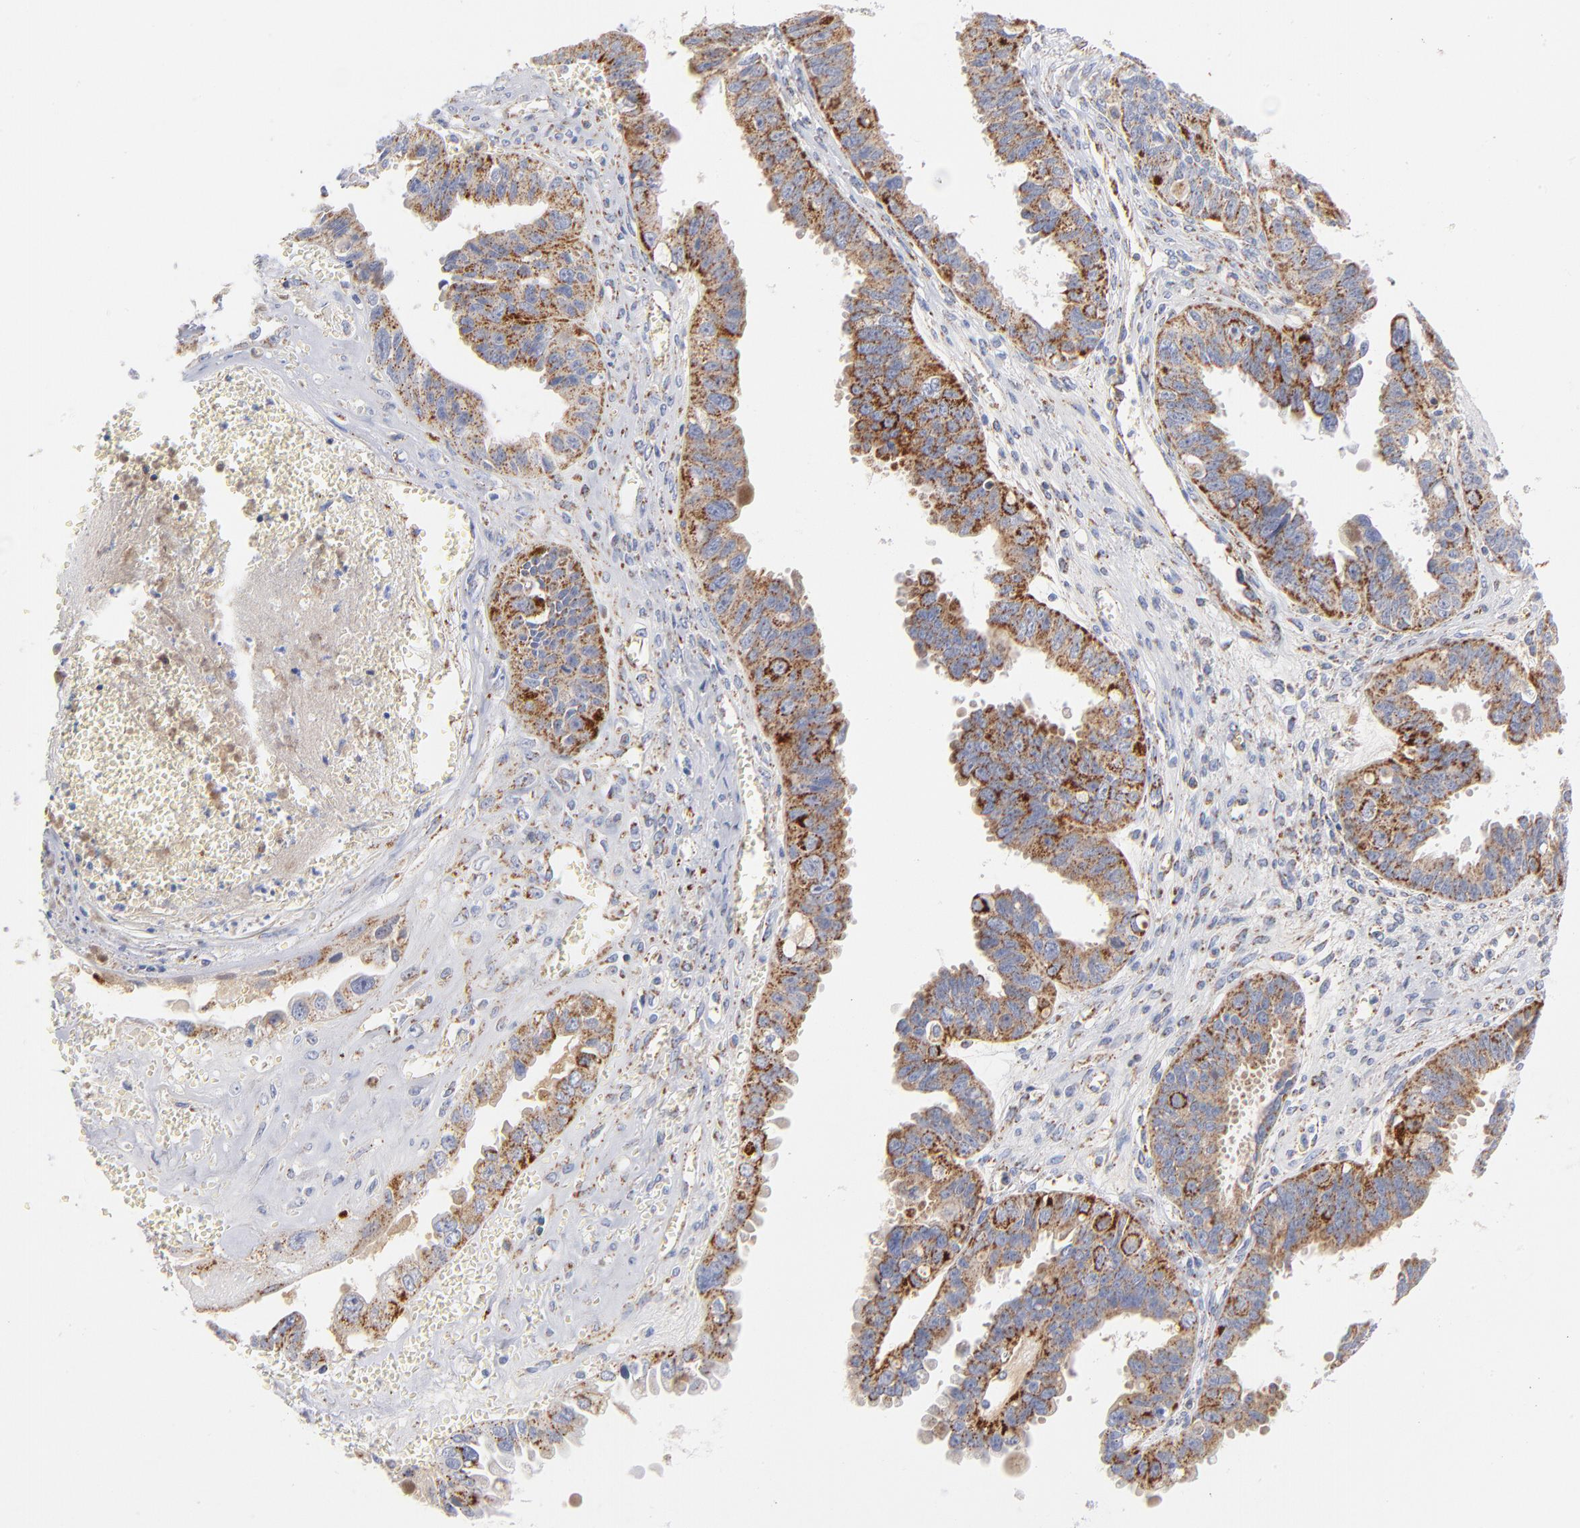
{"staining": {"intensity": "strong", "quantity": ">75%", "location": "cytoplasmic/membranous"}, "tissue": "ovarian cancer", "cell_type": "Tumor cells", "image_type": "cancer", "snomed": [{"axis": "morphology", "description": "Carcinoma, endometroid"}, {"axis": "topography", "description": "Ovary"}], "caption": "Endometroid carcinoma (ovarian) tissue reveals strong cytoplasmic/membranous staining in about >75% of tumor cells The staining was performed using DAB to visualize the protein expression in brown, while the nuclei were stained in blue with hematoxylin (Magnification: 20x).", "gene": "DLAT", "patient": {"sex": "female", "age": 85}}